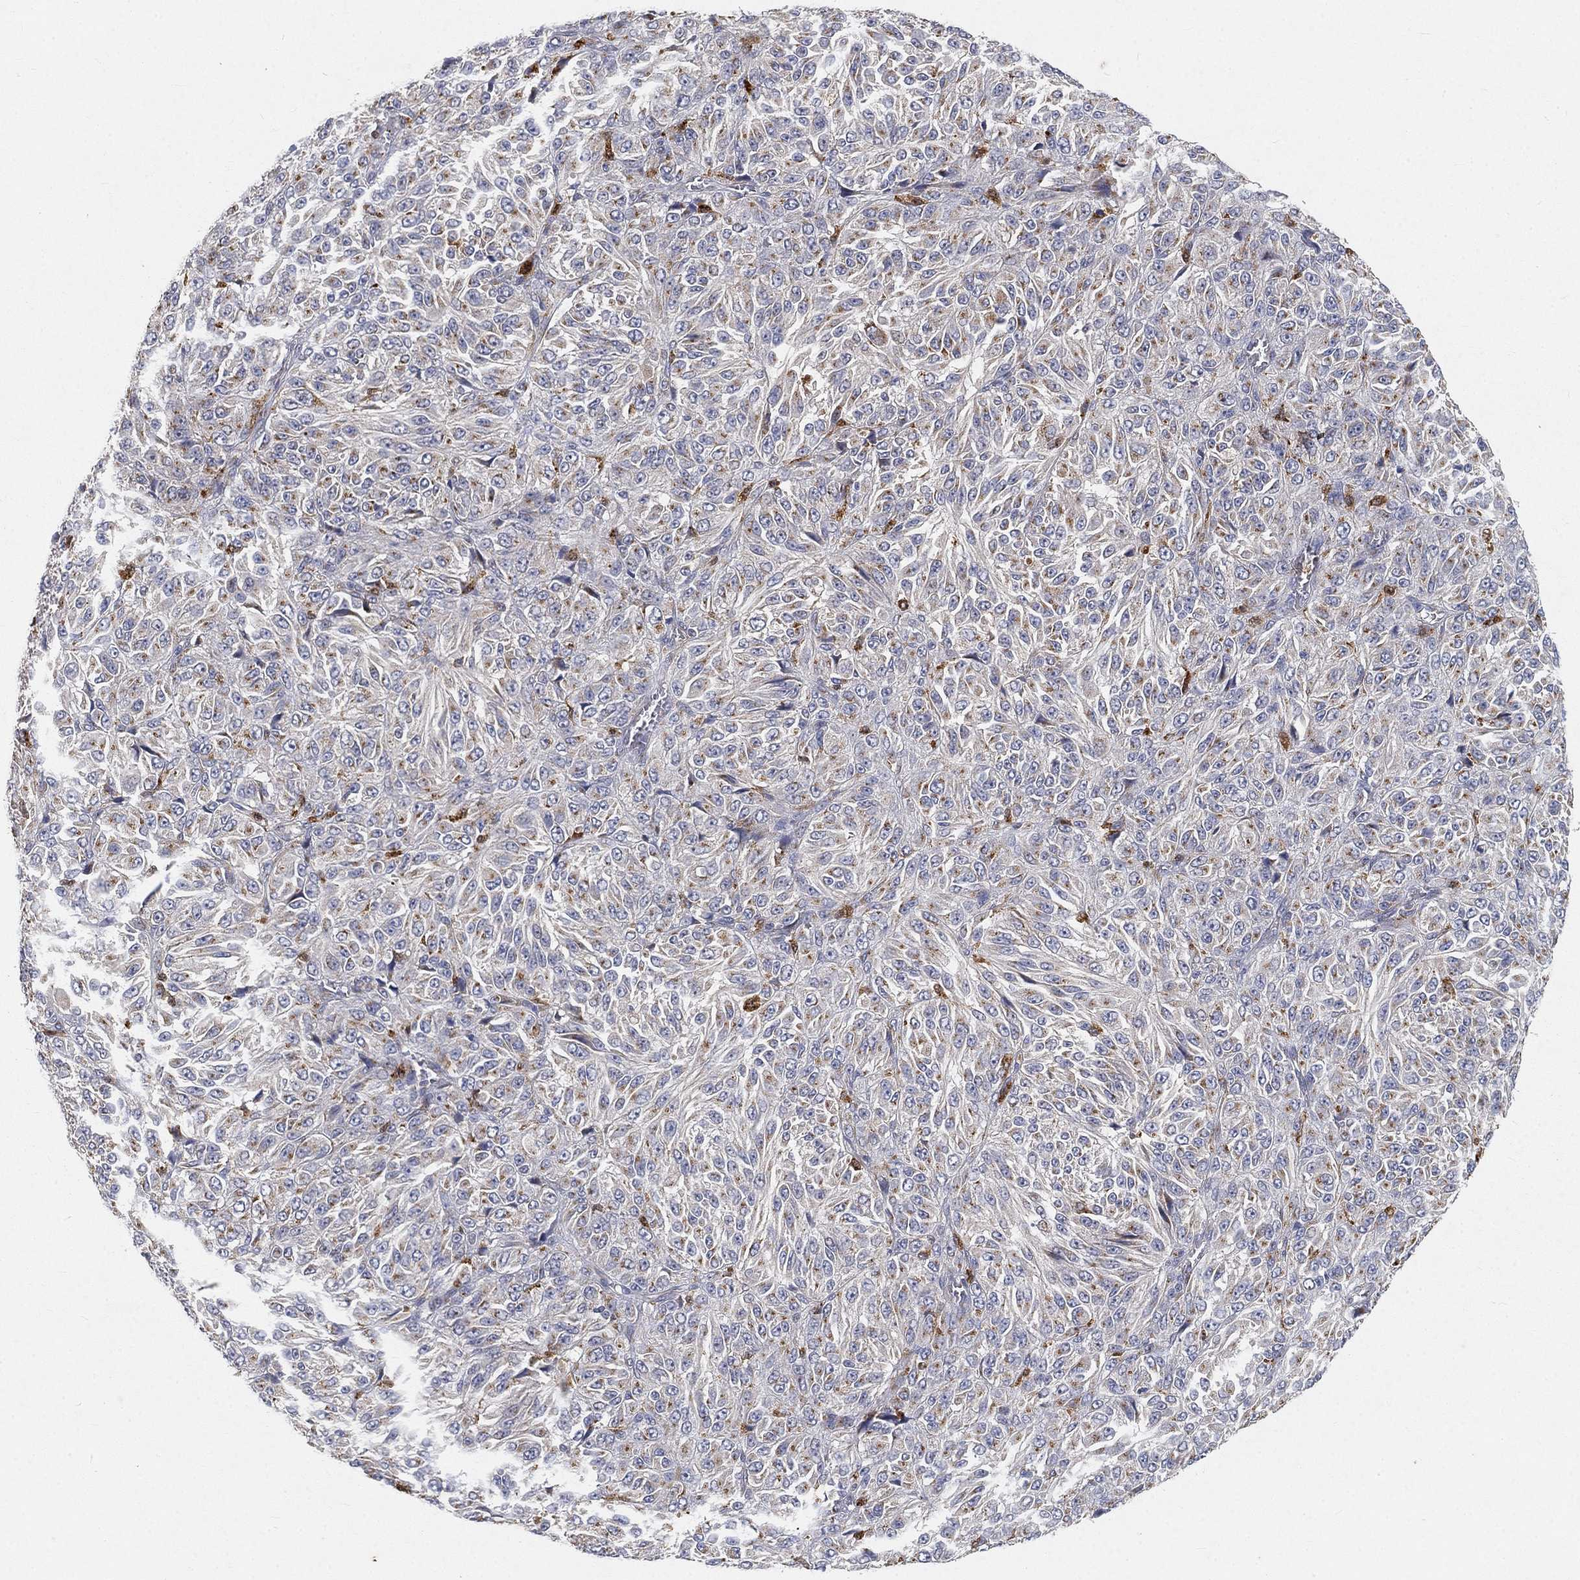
{"staining": {"intensity": "moderate", "quantity": "<25%", "location": "cytoplasmic/membranous"}, "tissue": "melanoma", "cell_type": "Tumor cells", "image_type": "cancer", "snomed": [{"axis": "morphology", "description": "Malignant melanoma, Metastatic site"}, {"axis": "topography", "description": "Brain"}], "caption": "A micrograph showing moderate cytoplasmic/membranous expression in approximately <25% of tumor cells in malignant melanoma (metastatic site), as visualized by brown immunohistochemical staining.", "gene": "CTSL", "patient": {"sex": "female", "age": 56}}